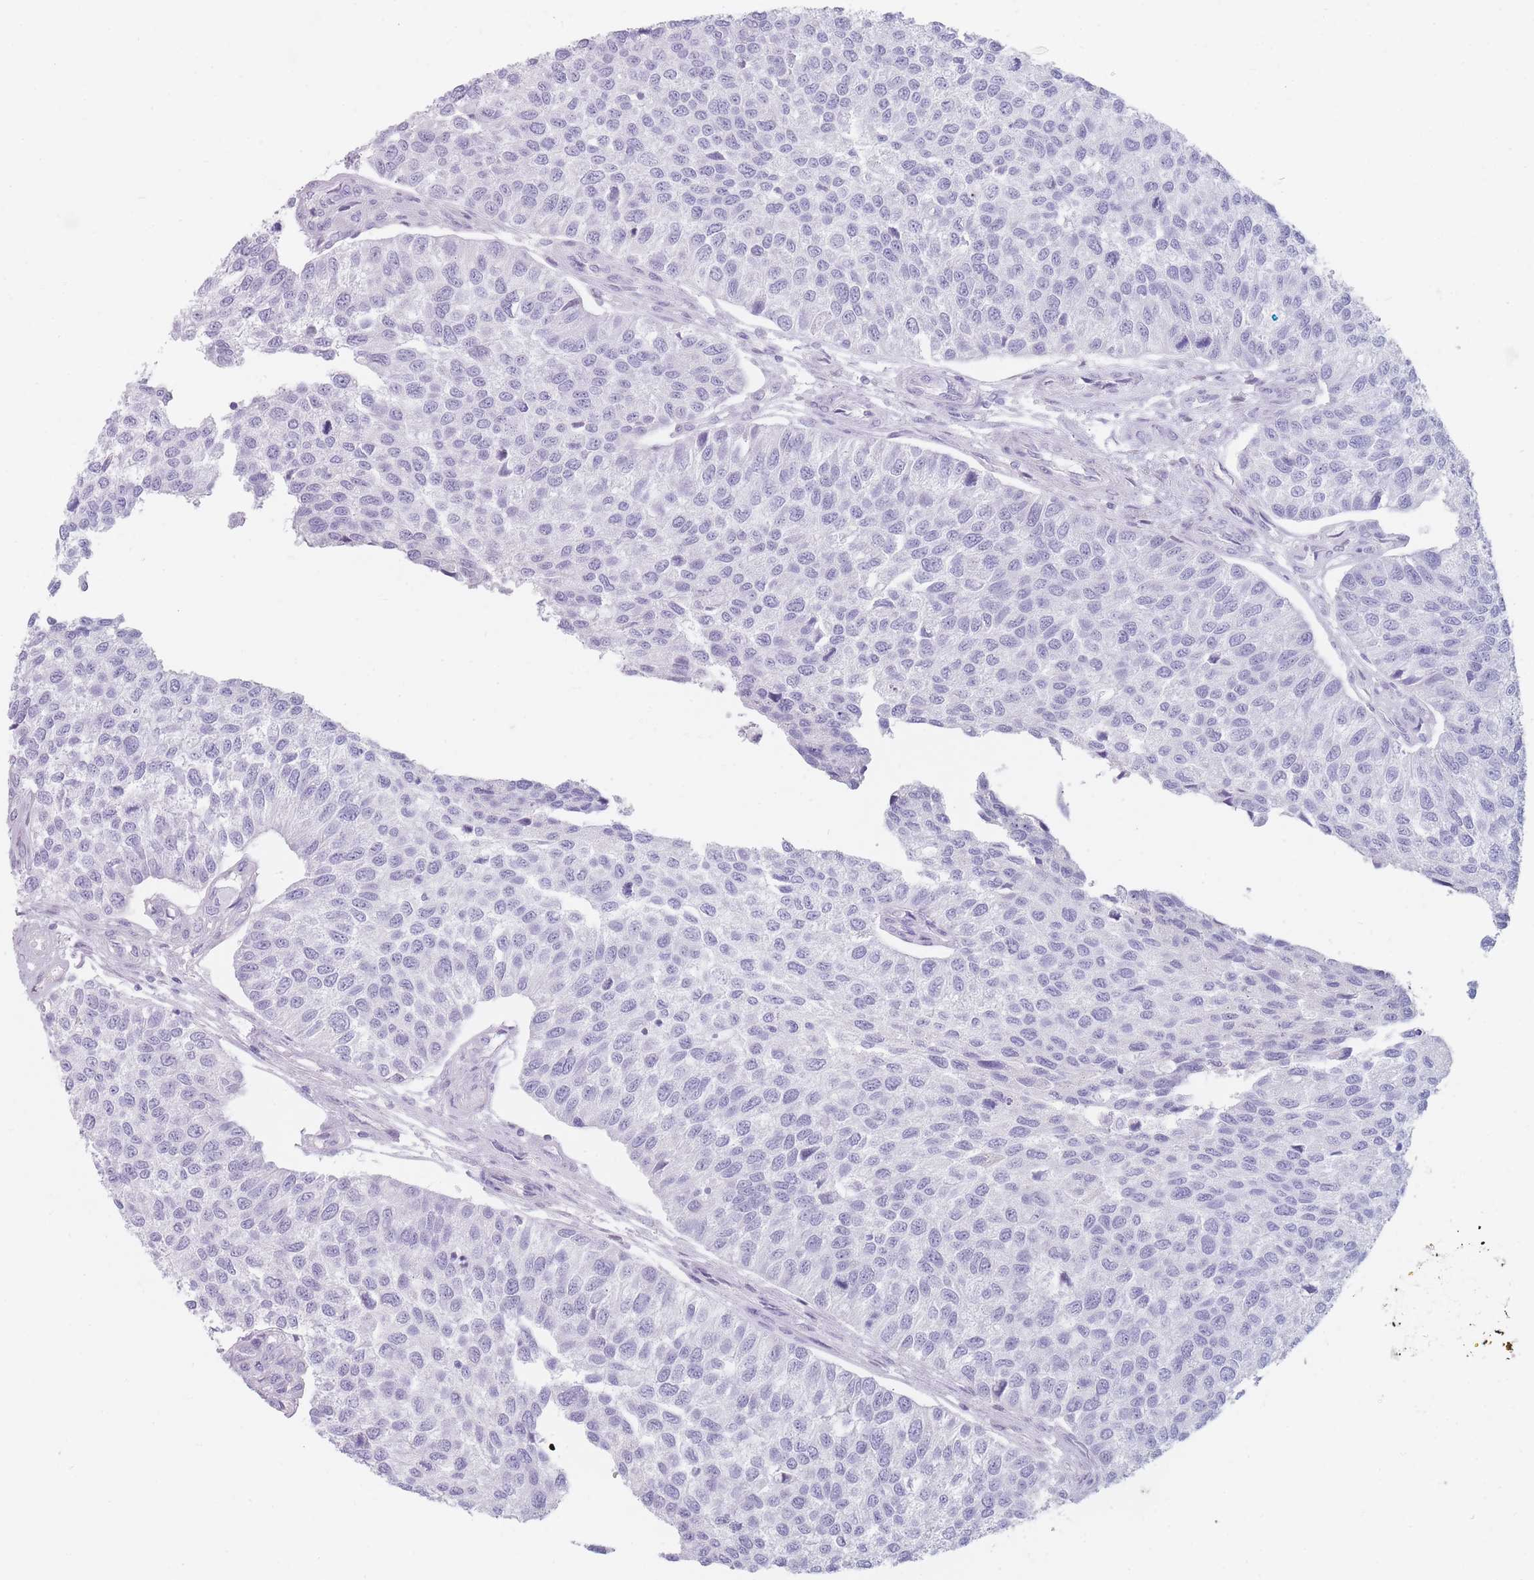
{"staining": {"intensity": "negative", "quantity": "none", "location": "none"}, "tissue": "urothelial cancer", "cell_type": "Tumor cells", "image_type": "cancer", "snomed": [{"axis": "morphology", "description": "Urothelial carcinoma, NOS"}, {"axis": "topography", "description": "Urinary bladder"}], "caption": "IHC histopathology image of transitional cell carcinoma stained for a protein (brown), which exhibits no staining in tumor cells. (DAB immunohistochemistry (IHC), high magnification).", "gene": "GPR12", "patient": {"sex": "male", "age": 55}}